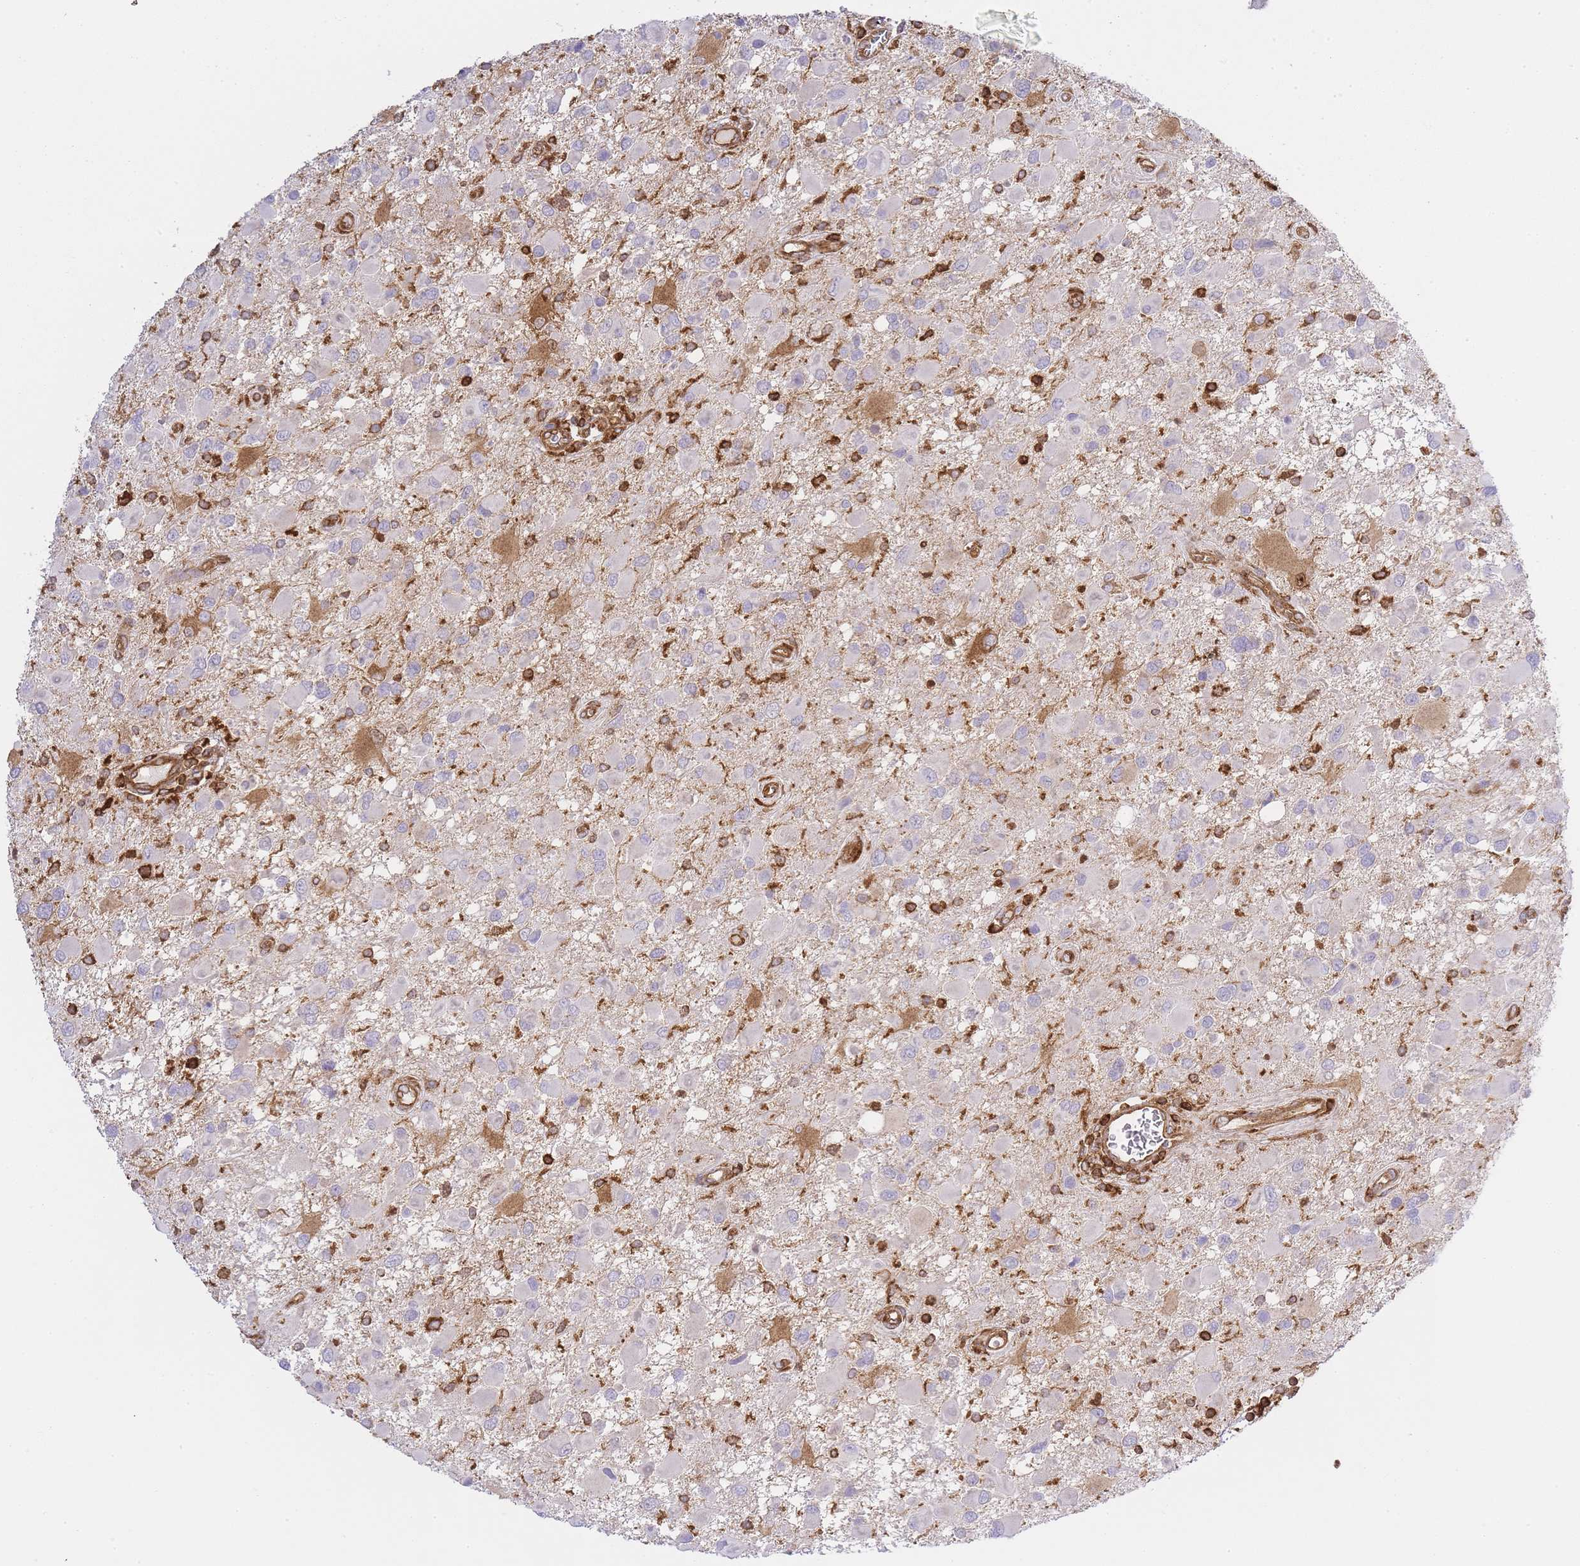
{"staining": {"intensity": "negative", "quantity": "none", "location": "none"}, "tissue": "glioma", "cell_type": "Tumor cells", "image_type": "cancer", "snomed": [{"axis": "morphology", "description": "Glioma, malignant, High grade"}, {"axis": "topography", "description": "Brain"}], "caption": "There is no significant staining in tumor cells of malignant glioma (high-grade). (IHC, brightfield microscopy, high magnification).", "gene": "MSN", "patient": {"sex": "male", "age": 53}}